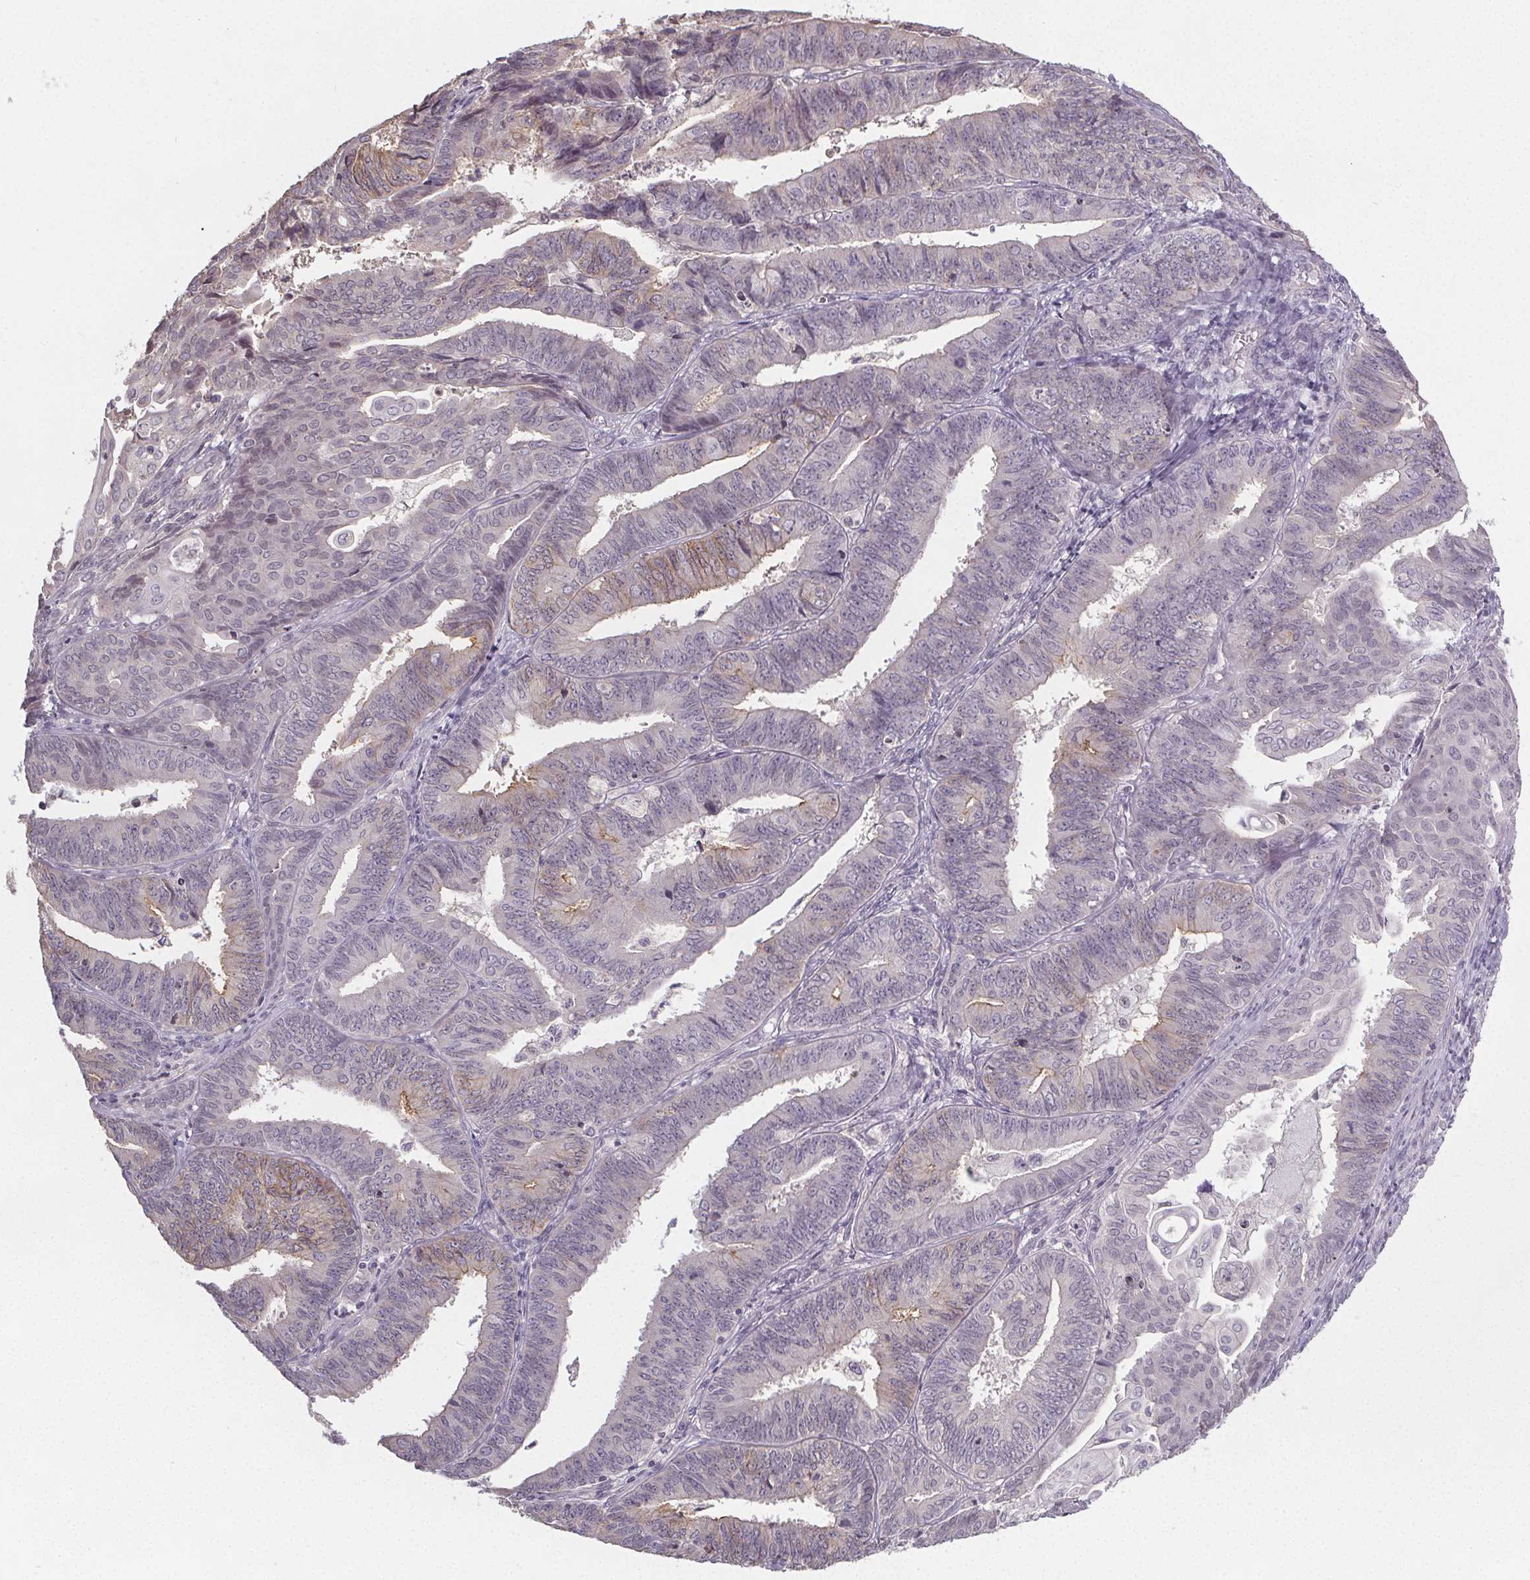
{"staining": {"intensity": "negative", "quantity": "none", "location": "none"}, "tissue": "endometrial cancer", "cell_type": "Tumor cells", "image_type": "cancer", "snomed": [{"axis": "morphology", "description": "Adenocarcinoma, NOS"}, {"axis": "topography", "description": "Endometrium"}], "caption": "A high-resolution photomicrograph shows IHC staining of adenocarcinoma (endometrial), which shows no significant expression in tumor cells.", "gene": "SLC26A2", "patient": {"sex": "female", "age": 73}}